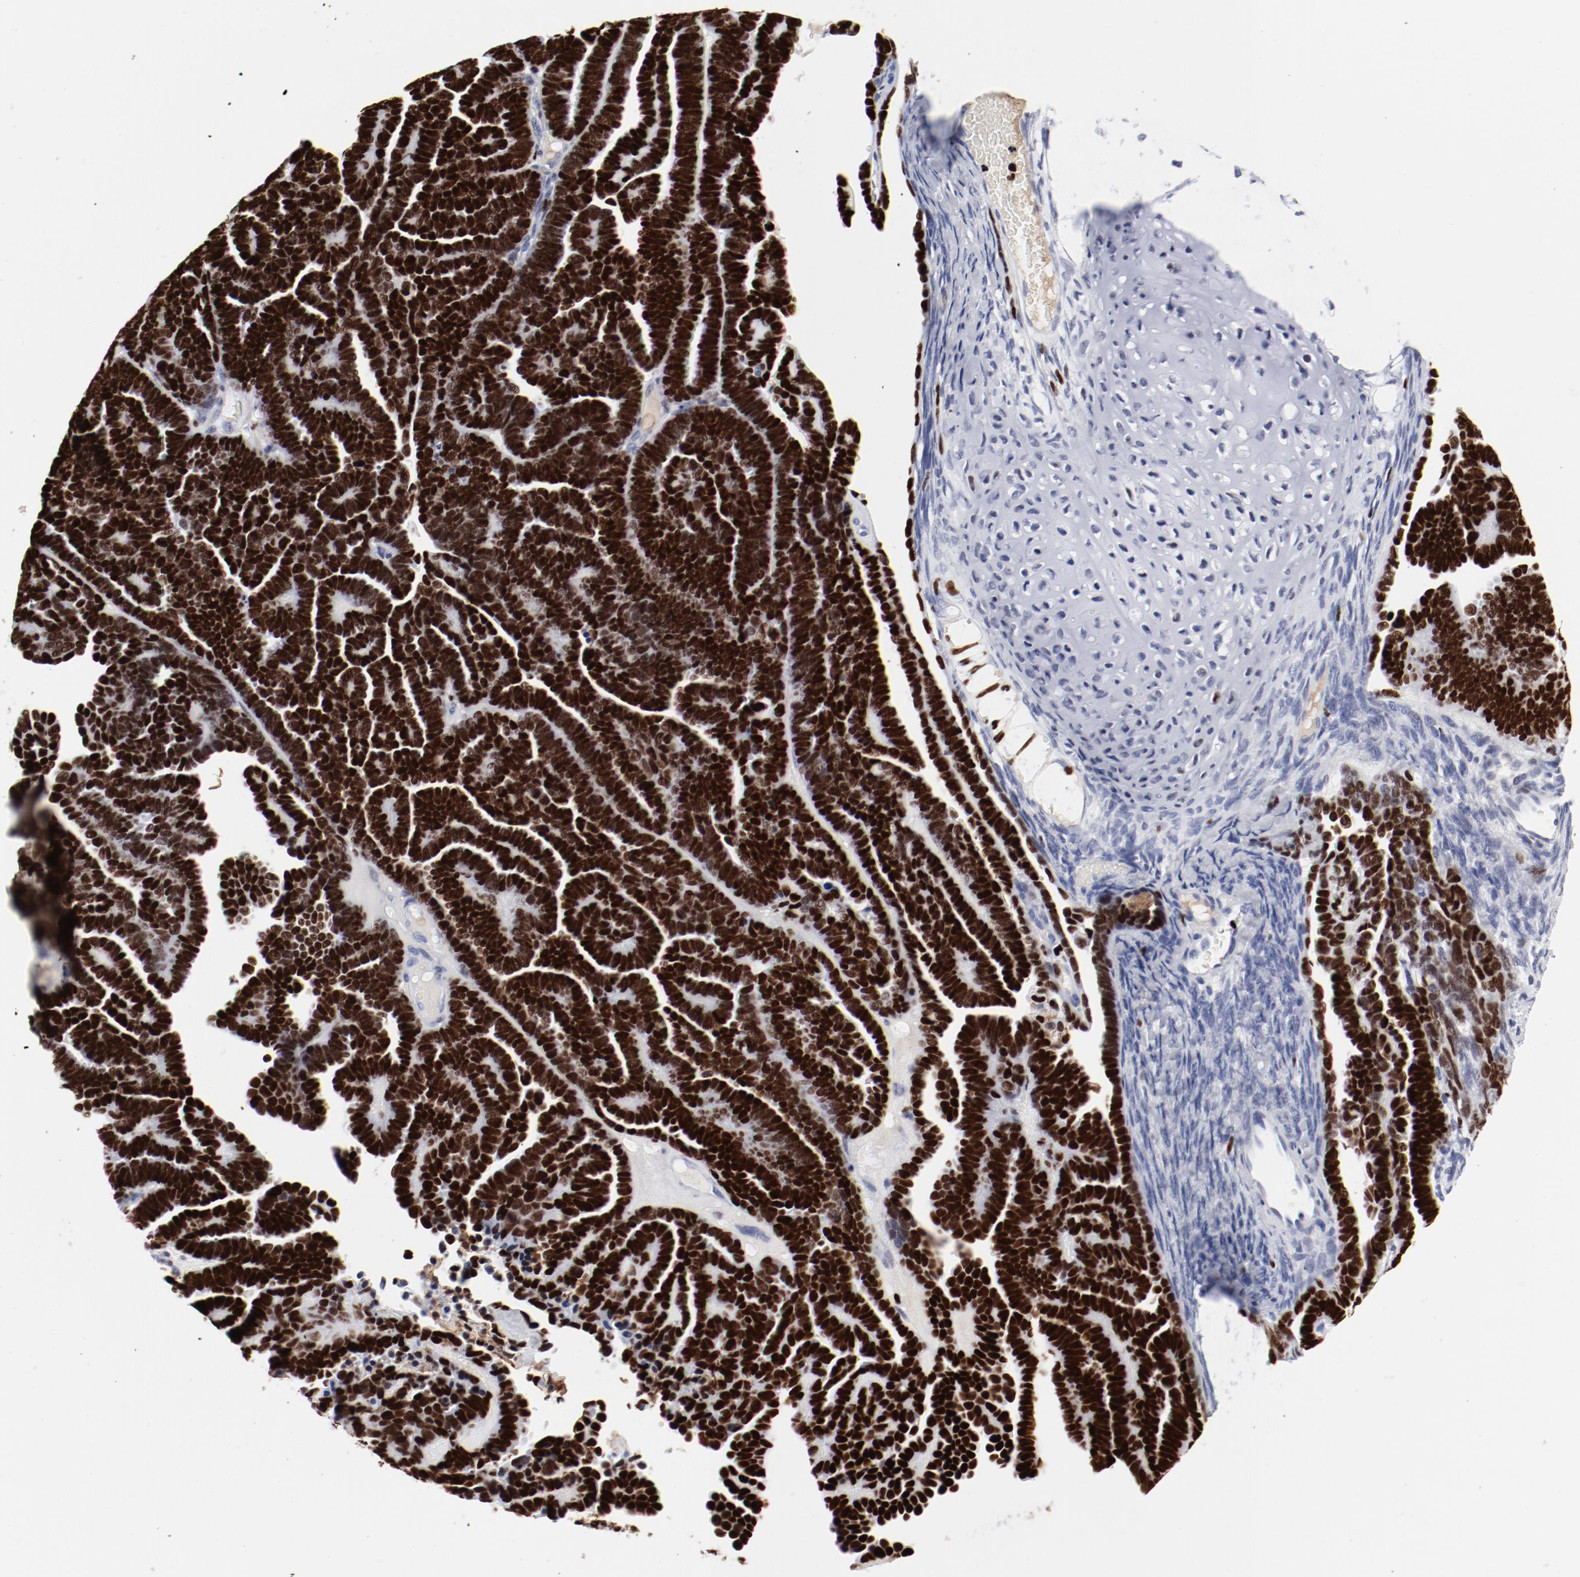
{"staining": {"intensity": "strong", "quantity": ">75%", "location": "nuclear"}, "tissue": "endometrial cancer", "cell_type": "Tumor cells", "image_type": "cancer", "snomed": [{"axis": "morphology", "description": "Neoplasm, malignant, NOS"}, {"axis": "topography", "description": "Endometrium"}], "caption": "Immunohistochemical staining of neoplasm (malignant) (endometrial) demonstrates strong nuclear protein staining in approximately >75% of tumor cells. (IHC, brightfield microscopy, high magnification).", "gene": "SMARCC2", "patient": {"sex": "female", "age": 74}}